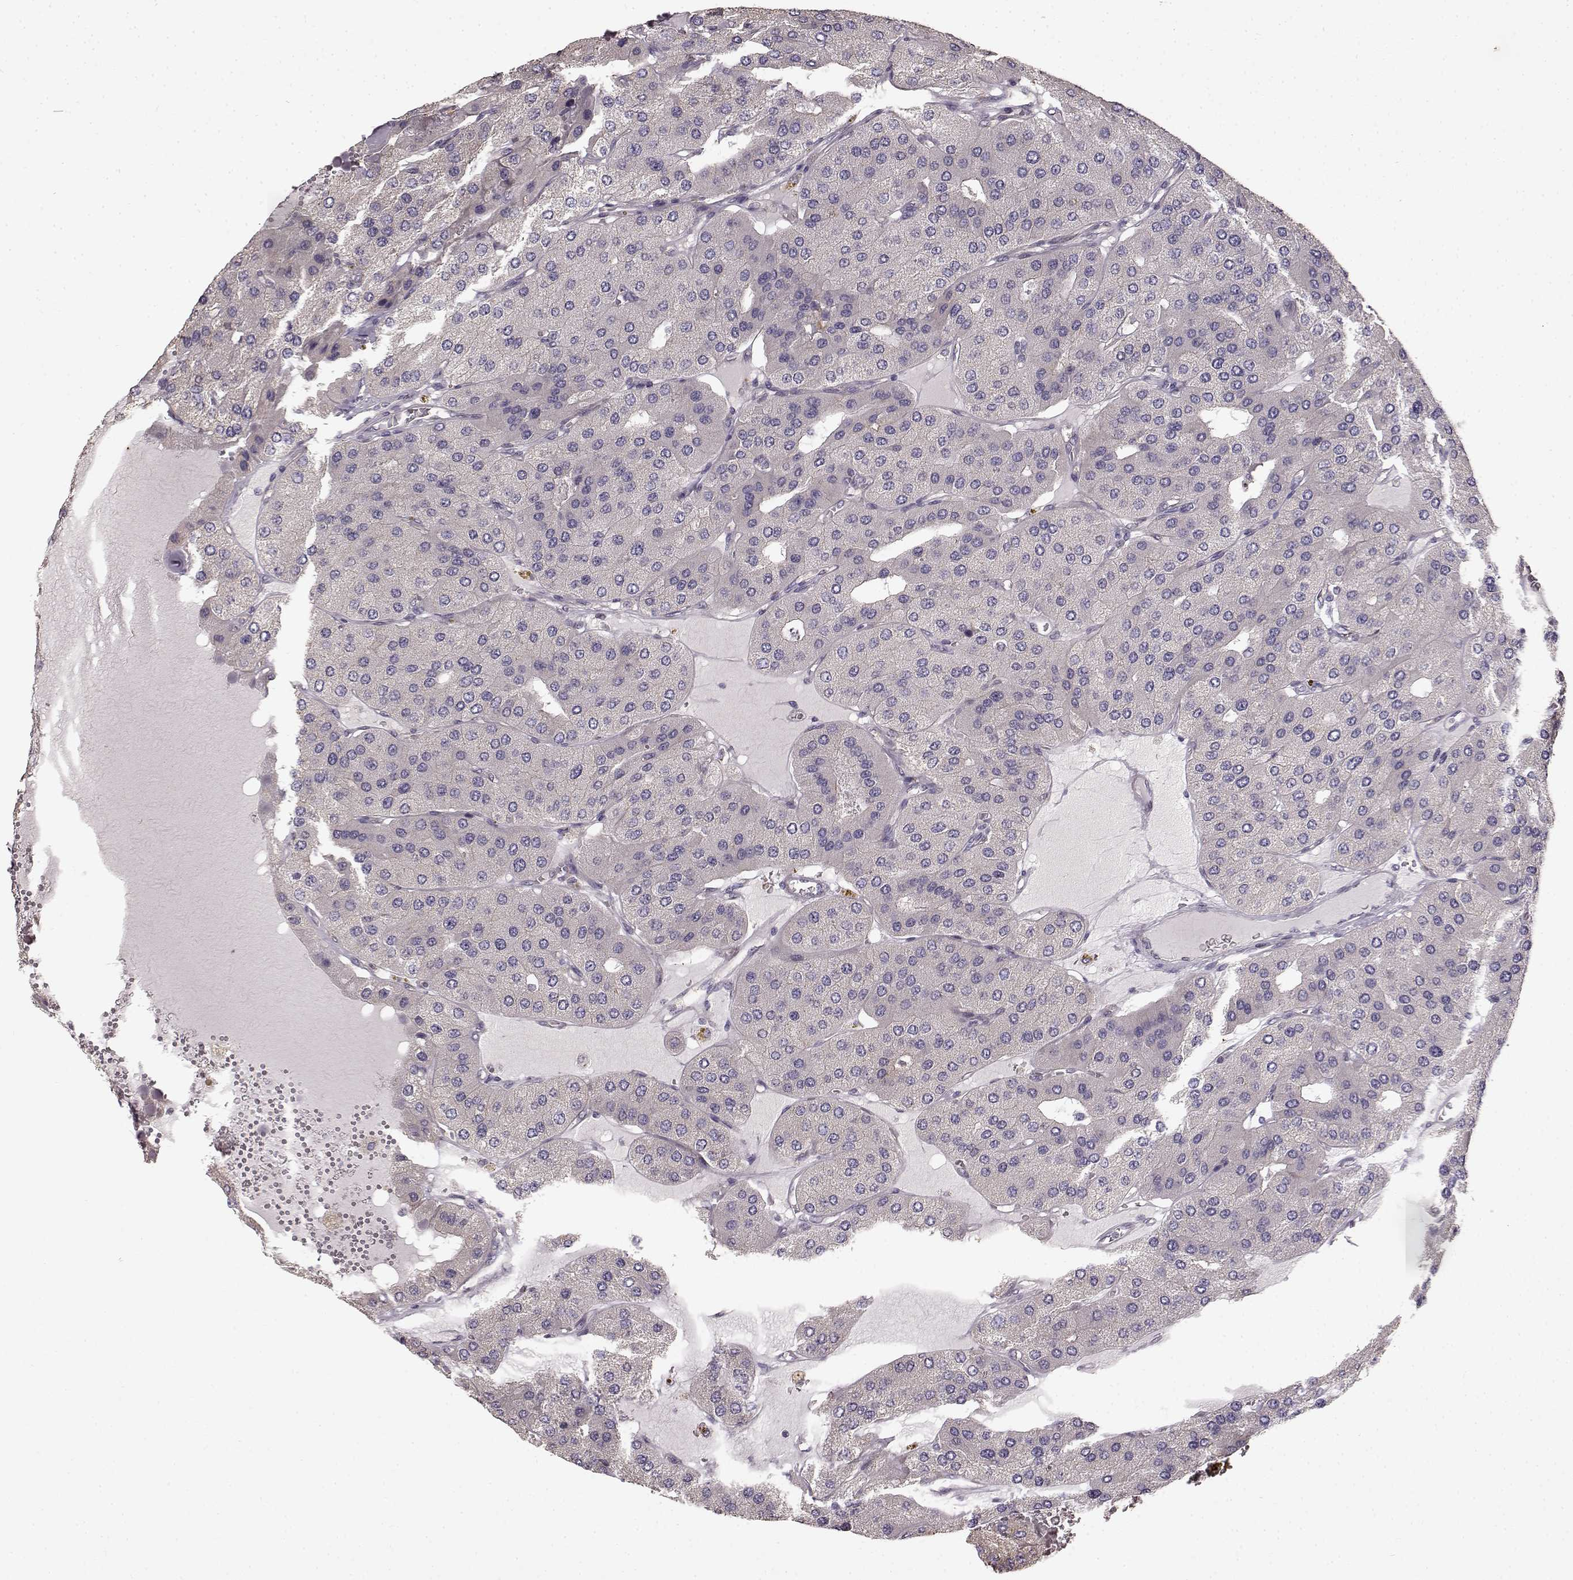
{"staining": {"intensity": "negative", "quantity": "none", "location": "none"}, "tissue": "parathyroid gland", "cell_type": "Glandular cells", "image_type": "normal", "snomed": [{"axis": "morphology", "description": "Normal tissue, NOS"}, {"axis": "morphology", "description": "Adenoma, NOS"}, {"axis": "topography", "description": "Parathyroid gland"}], "caption": "High power microscopy photomicrograph of an IHC micrograph of unremarkable parathyroid gland, revealing no significant staining in glandular cells.", "gene": "ERBB3", "patient": {"sex": "female", "age": 86}}